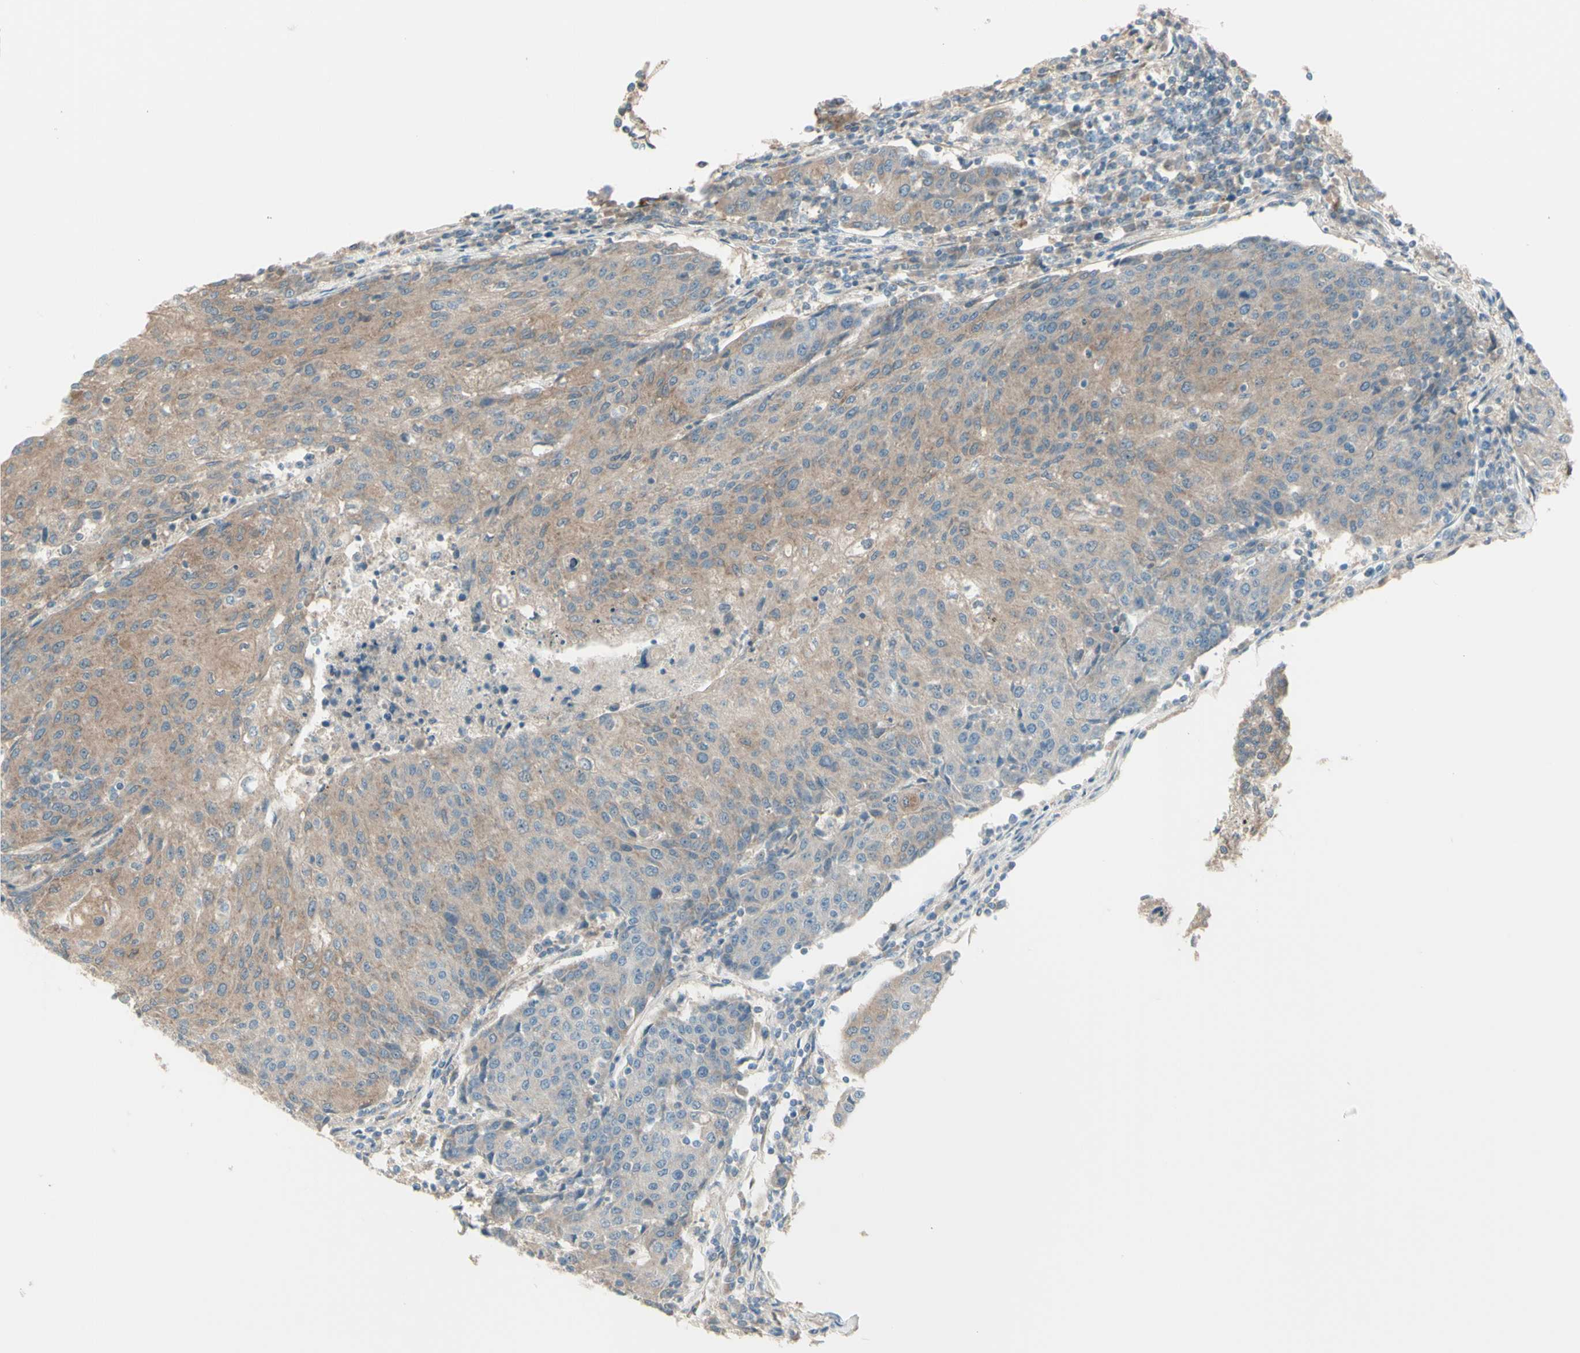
{"staining": {"intensity": "weak", "quantity": ">75%", "location": "cytoplasmic/membranous"}, "tissue": "urothelial cancer", "cell_type": "Tumor cells", "image_type": "cancer", "snomed": [{"axis": "morphology", "description": "Urothelial carcinoma, High grade"}, {"axis": "topography", "description": "Urinary bladder"}], "caption": "Tumor cells demonstrate weak cytoplasmic/membranous staining in about >75% of cells in urothelial cancer. (Stains: DAB in brown, nuclei in blue, Microscopy: brightfield microscopy at high magnification).", "gene": "NAXD", "patient": {"sex": "female", "age": 85}}